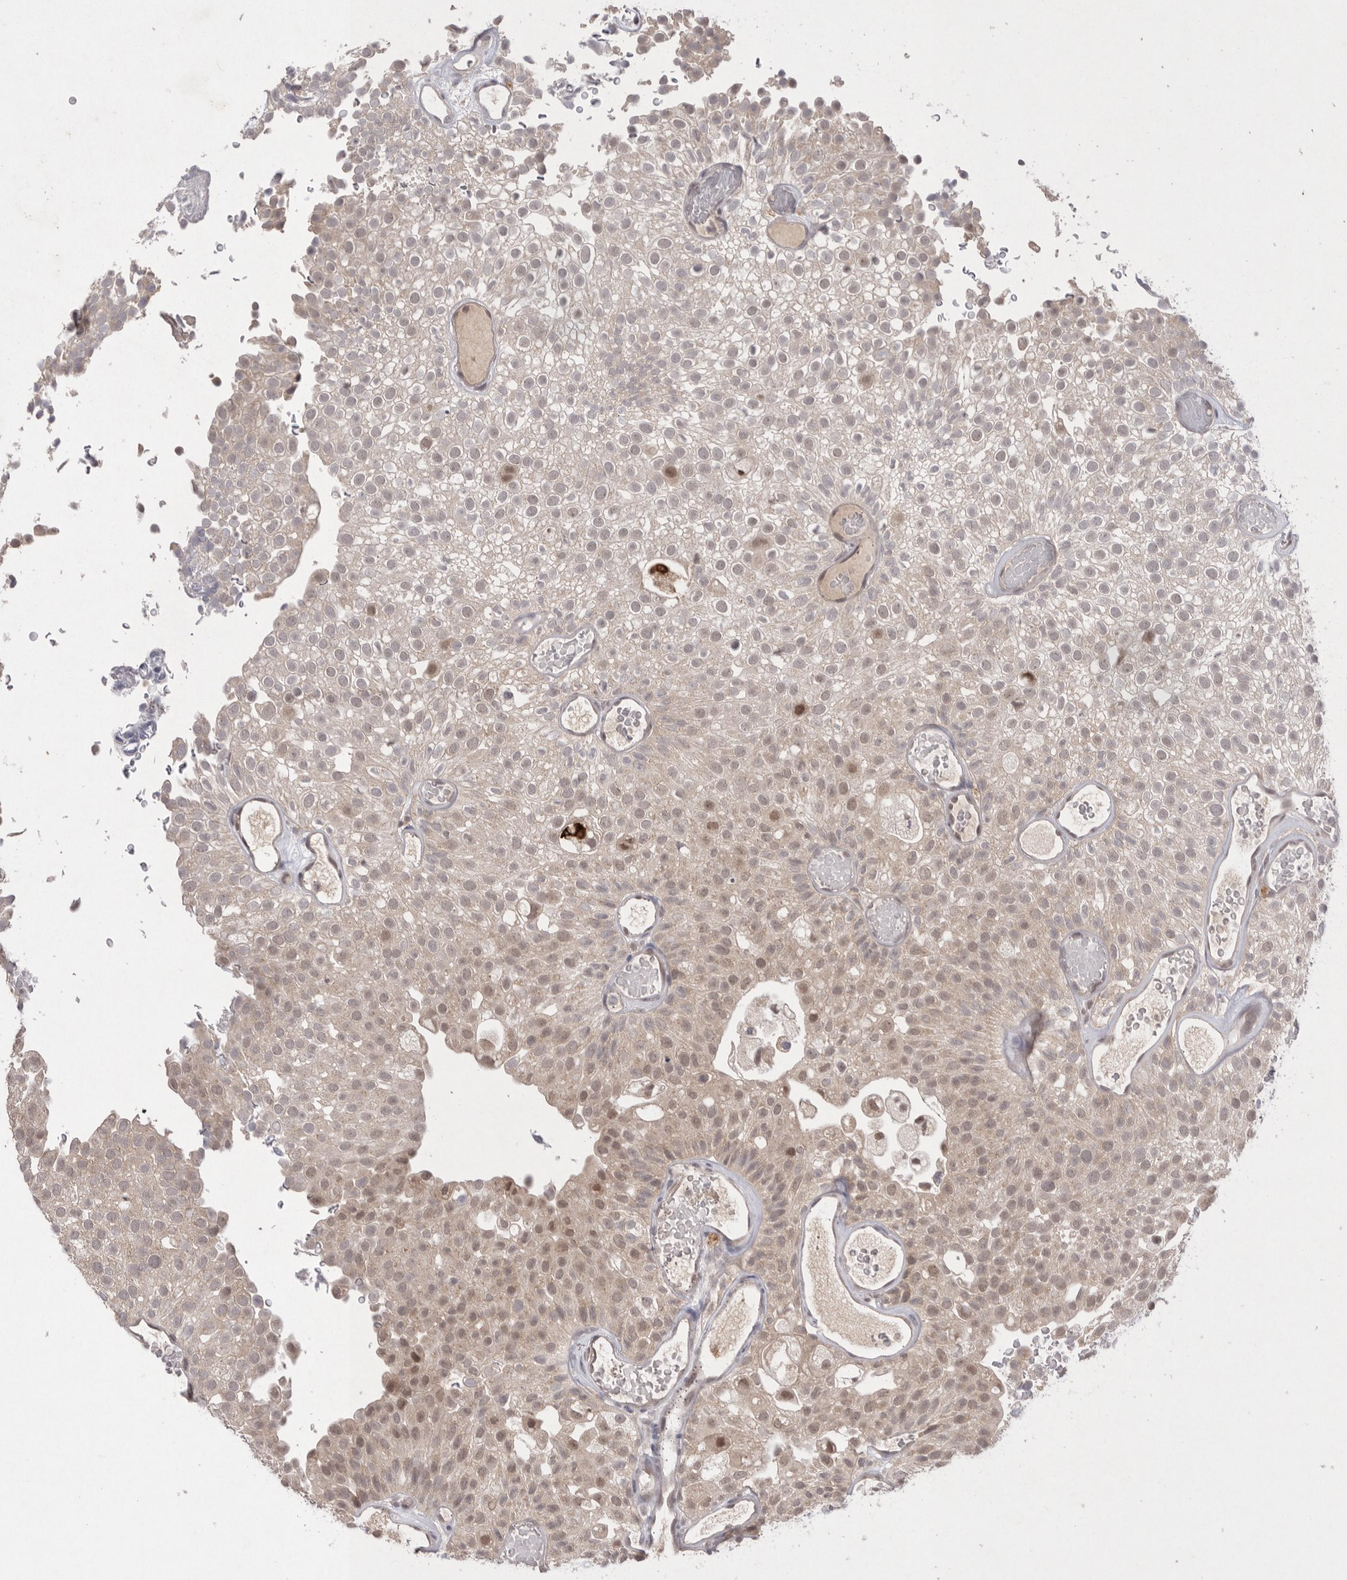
{"staining": {"intensity": "weak", "quantity": "25%-75%", "location": "nuclear"}, "tissue": "urothelial cancer", "cell_type": "Tumor cells", "image_type": "cancer", "snomed": [{"axis": "morphology", "description": "Urothelial carcinoma, Low grade"}, {"axis": "topography", "description": "Urinary bladder"}], "caption": "Urothelial carcinoma (low-grade) stained with a brown dye exhibits weak nuclear positive staining in approximately 25%-75% of tumor cells.", "gene": "HUS1", "patient": {"sex": "male", "age": 78}}